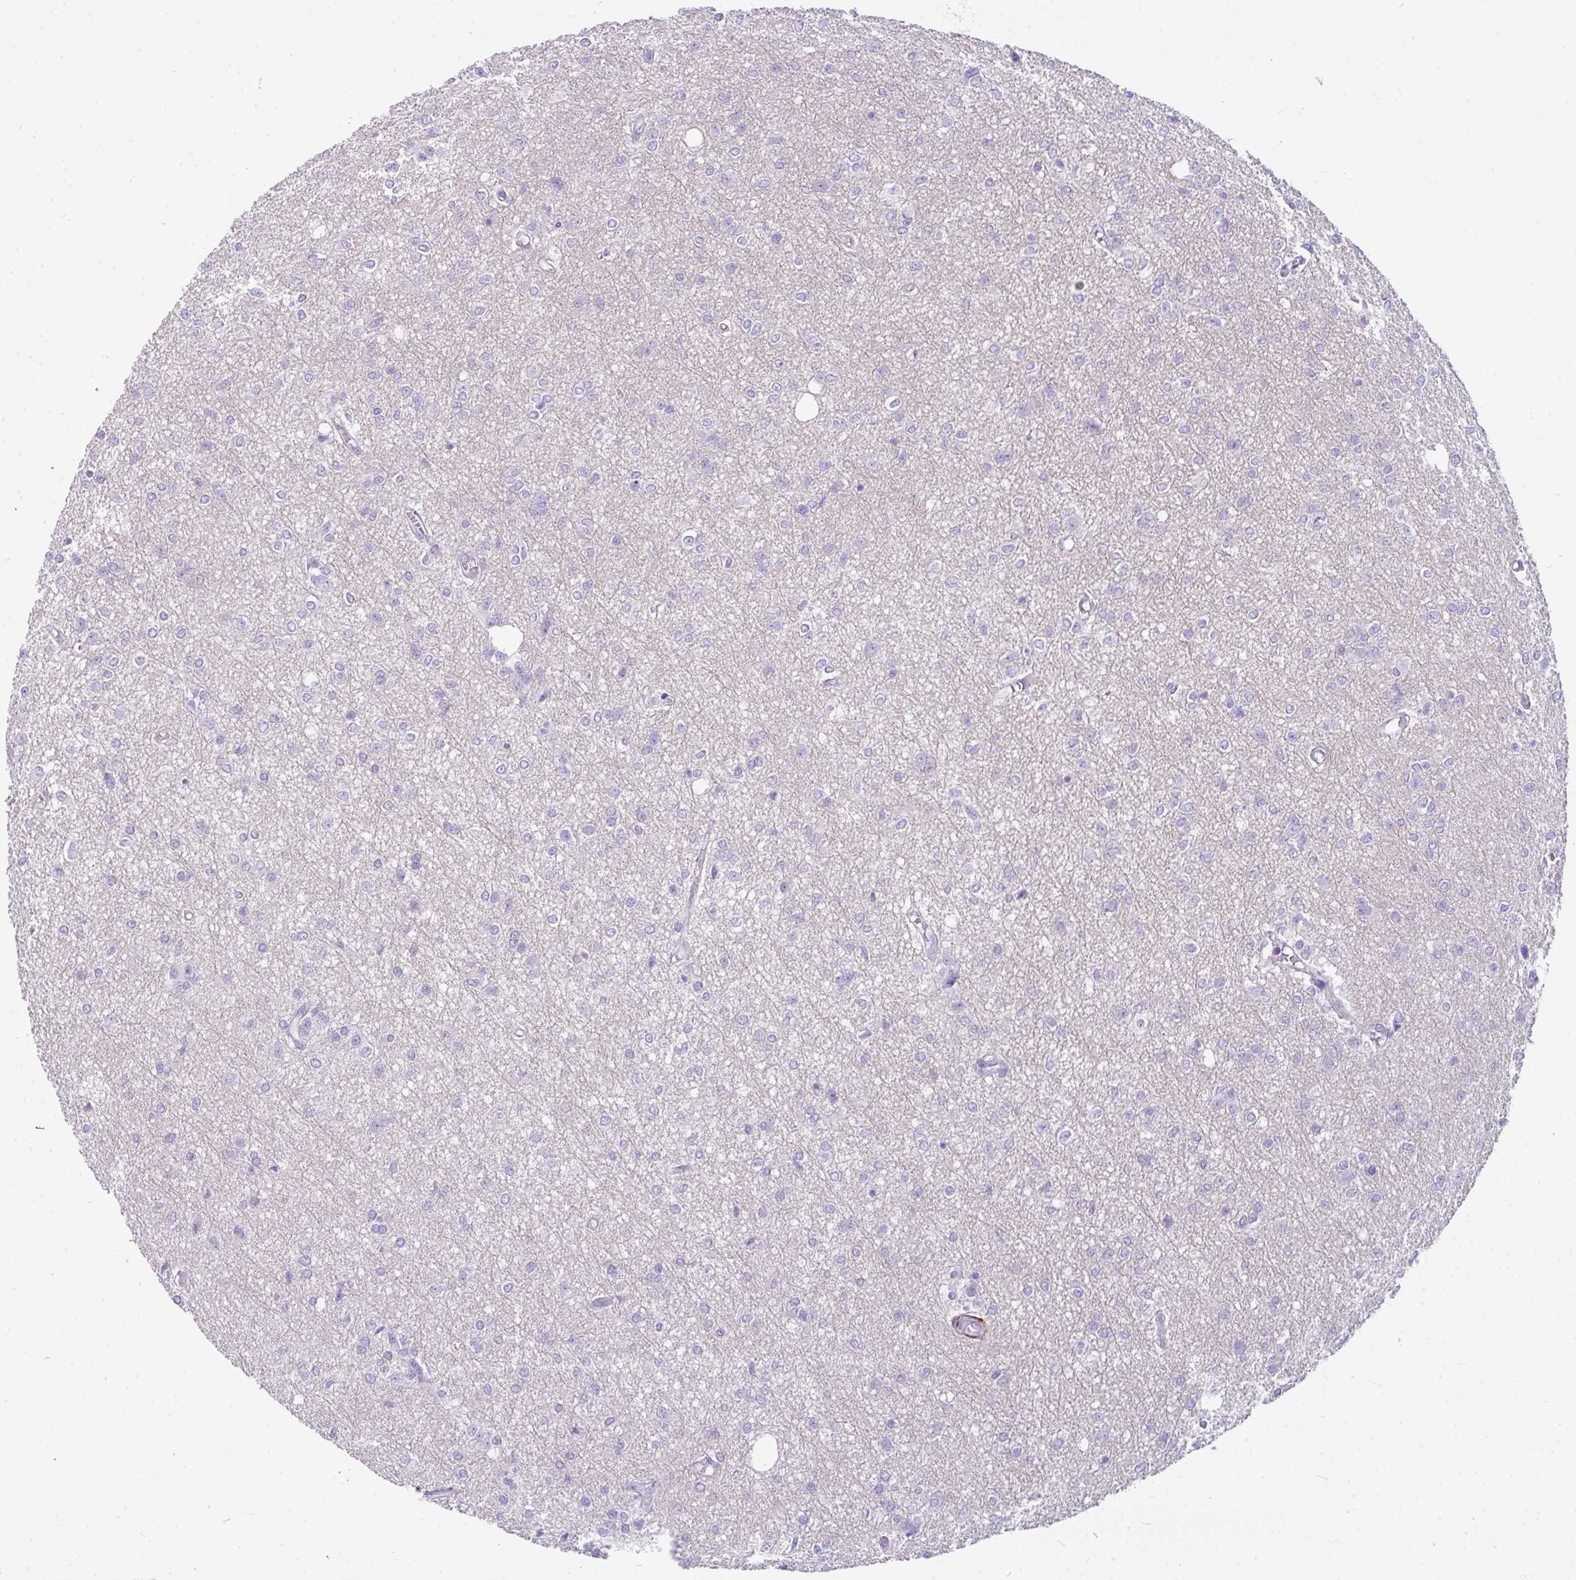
{"staining": {"intensity": "negative", "quantity": "none", "location": "none"}, "tissue": "glioma", "cell_type": "Tumor cells", "image_type": "cancer", "snomed": [{"axis": "morphology", "description": "Glioma, malignant, Low grade"}, {"axis": "topography", "description": "Brain"}], "caption": "Immunohistochemistry (IHC) of human glioma exhibits no positivity in tumor cells. (Brightfield microscopy of DAB (3,3'-diaminobenzidine) immunohistochemistry at high magnification).", "gene": "CDRT15", "patient": {"sex": "male", "age": 26}}